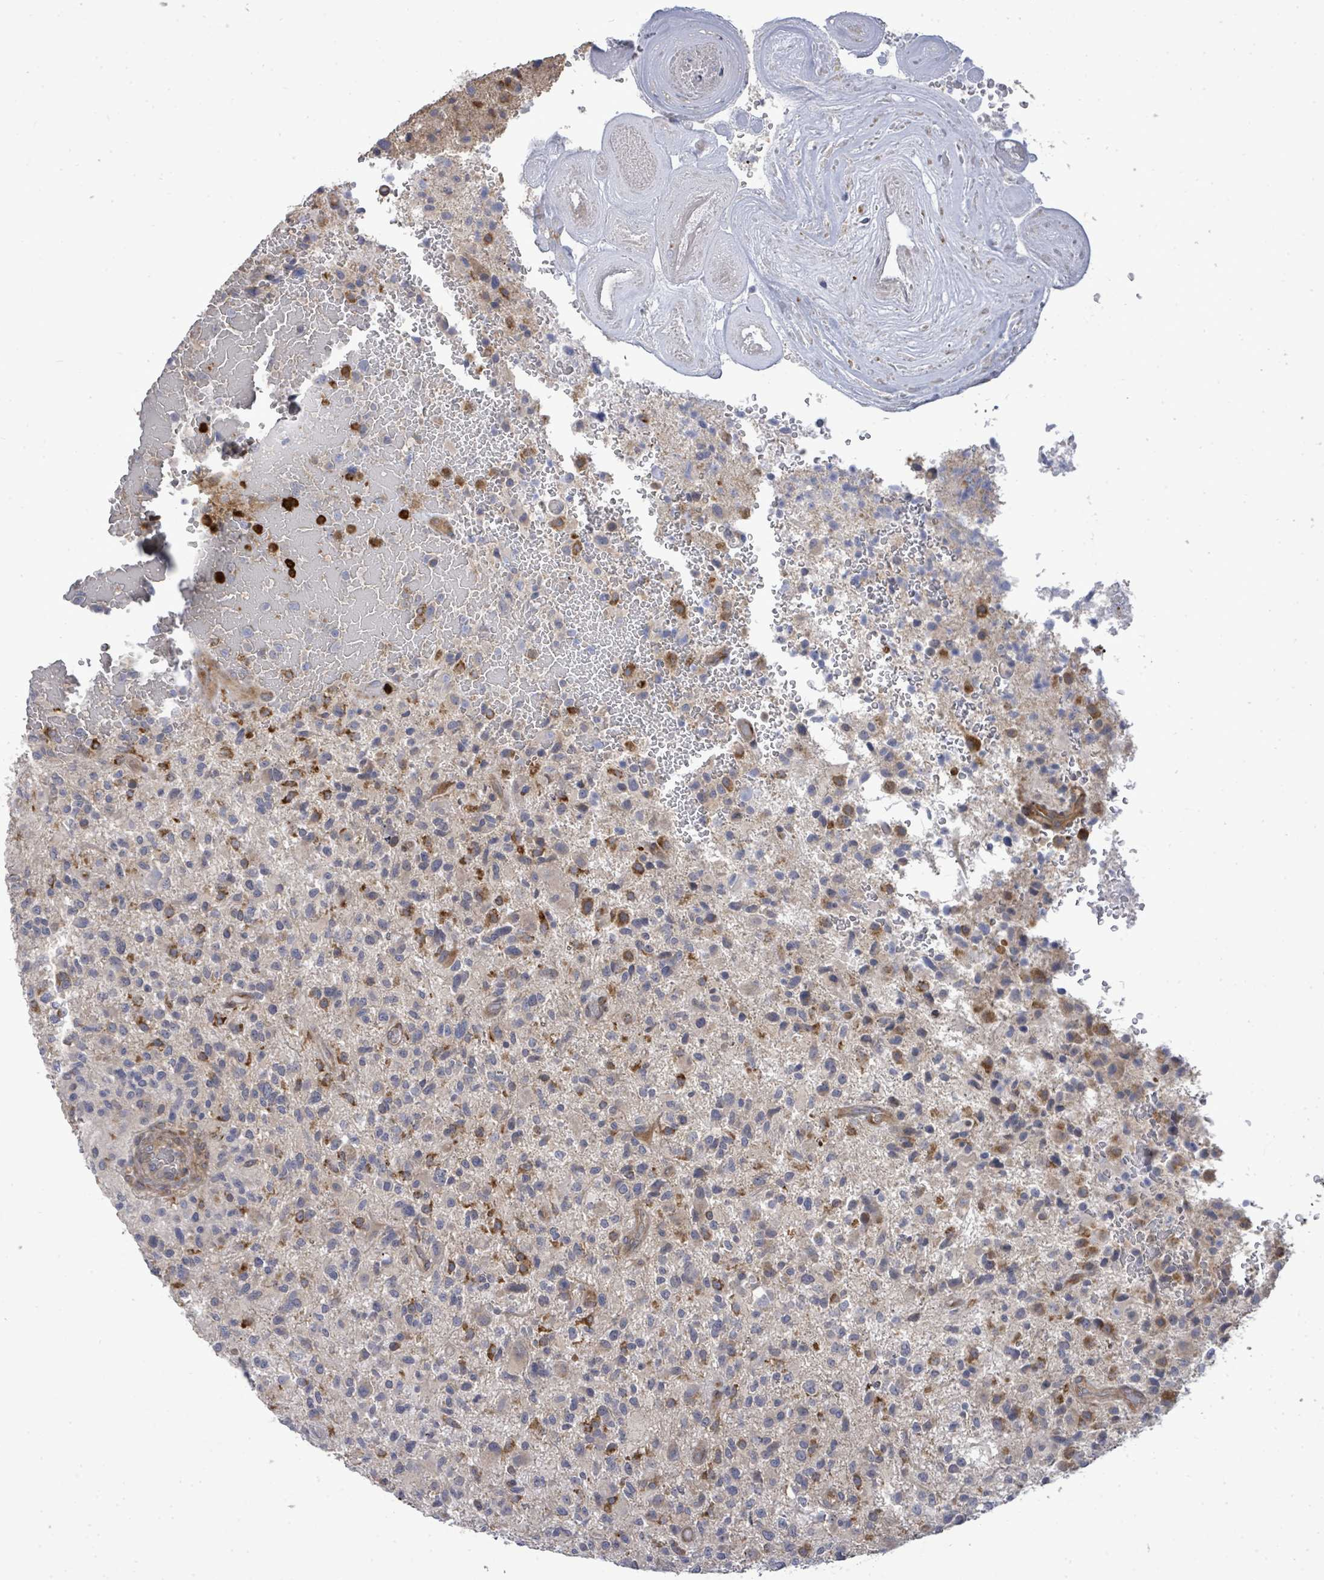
{"staining": {"intensity": "moderate", "quantity": "<25%", "location": "cytoplasmic/membranous"}, "tissue": "glioma", "cell_type": "Tumor cells", "image_type": "cancer", "snomed": [{"axis": "morphology", "description": "Glioma, malignant, High grade"}, {"axis": "topography", "description": "Brain"}], "caption": "Immunohistochemical staining of malignant high-grade glioma shows moderate cytoplasmic/membranous protein expression in approximately <25% of tumor cells.", "gene": "SAR1A", "patient": {"sex": "male", "age": 47}}